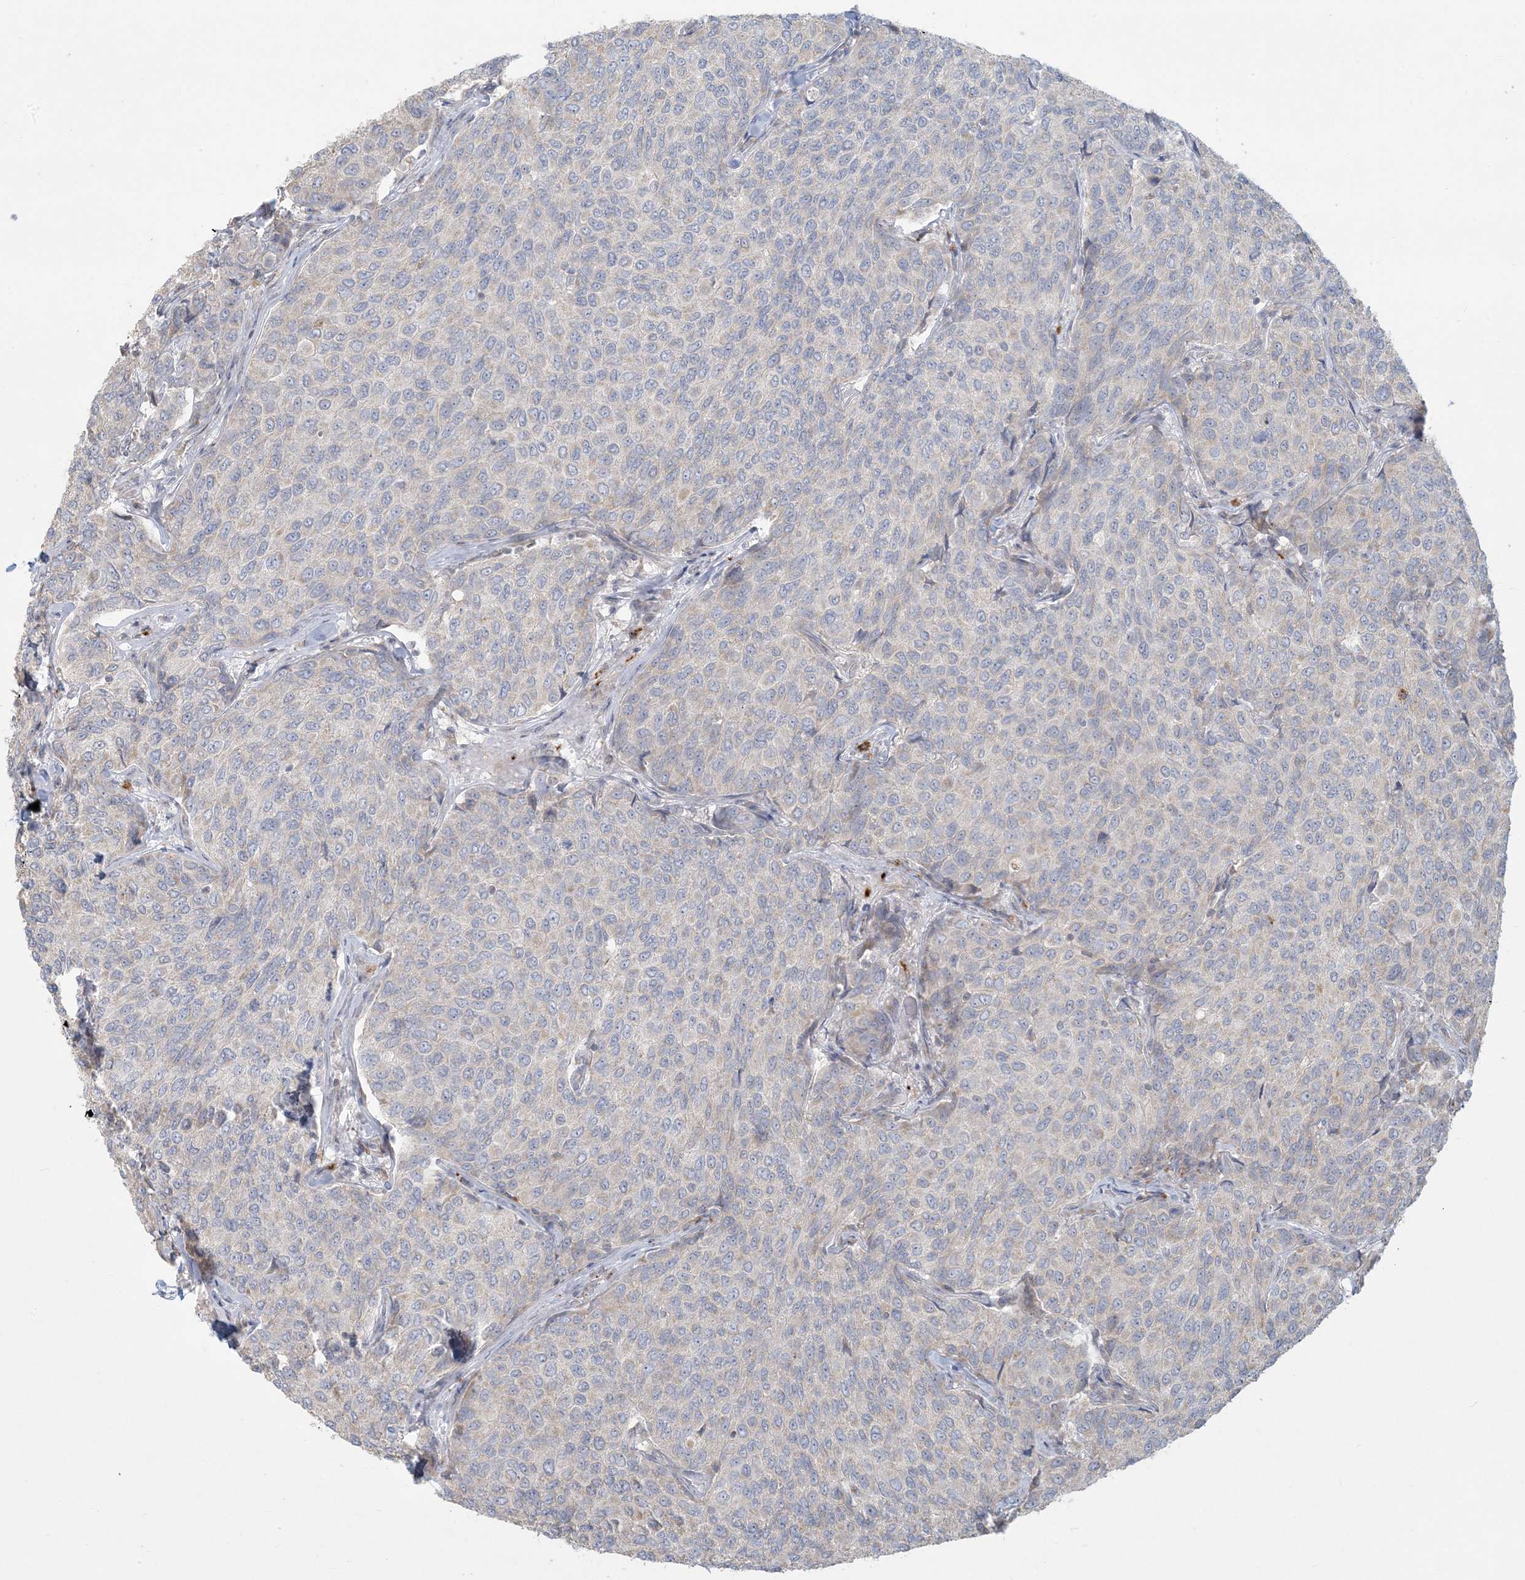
{"staining": {"intensity": "negative", "quantity": "none", "location": "none"}, "tissue": "breast cancer", "cell_type": "Tumor cells", "image_type": "cancer", "snomed": [{"axis": "morphology", "description": "Duct carcinoma"}, {"axis": "topography", "description": "Breast"}], "caption": "This histopathology image is of breast cancer stained with immunohistochemistry to label a protein in brown with the nuclei are counter-stained blue. There is no expression in tumor cells. (Immunohistochemistry, brightfield microscopy, high magnification).", "gene": "MCAT", "patient": {"sex": "female", "age": 55}}